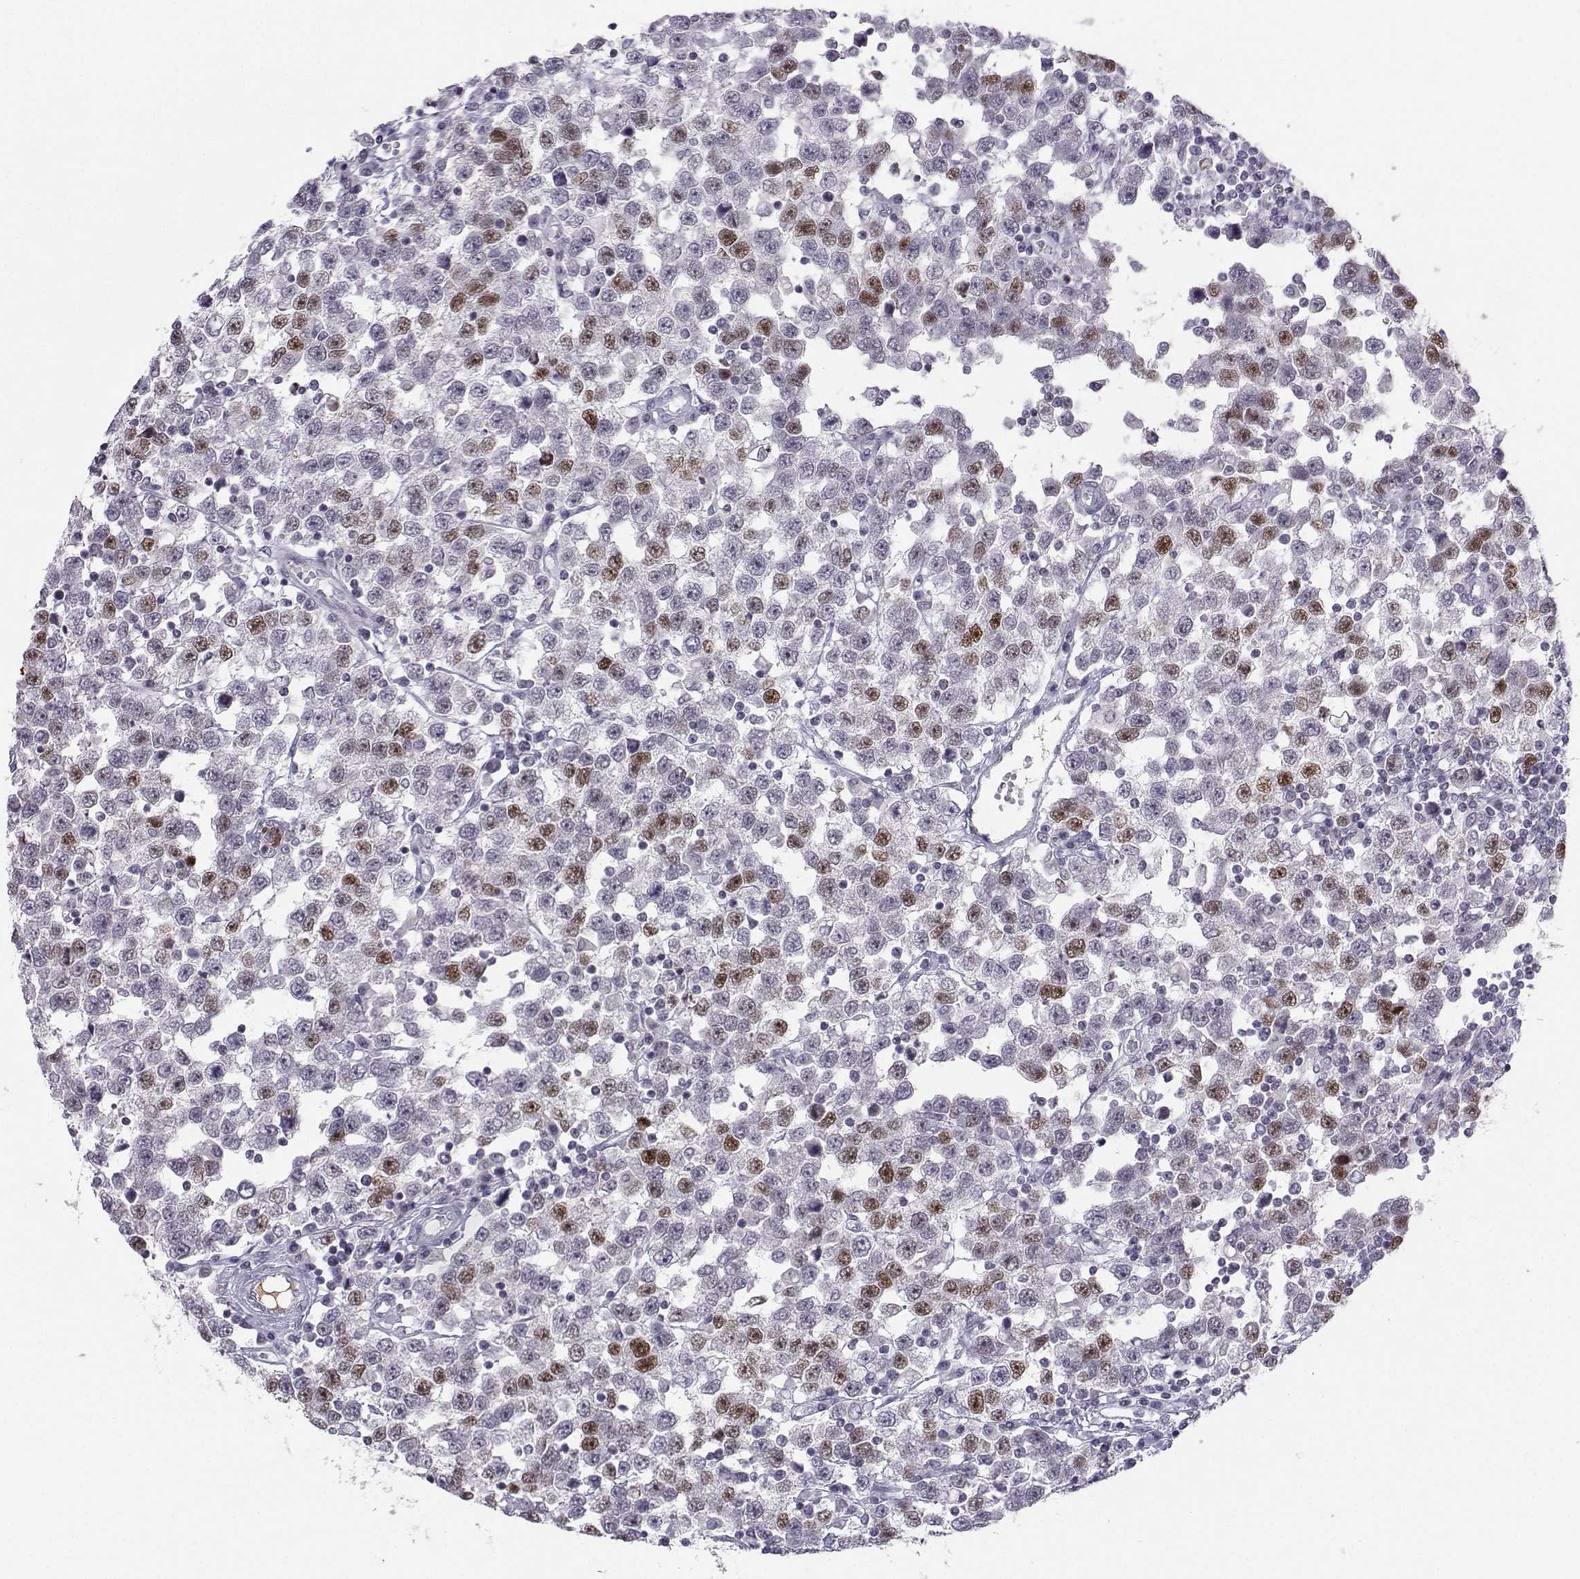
{"staining": {"intensity": "strong", "quantity": "<25%", "location": "nuclear"}, "tissue": "testis cancer", "cell_type": "Tumor cells", "image_type": "cancer", "snomed": [{"axis": "morphology", "description": "Seminoma, NOS"}, {"axis": "topography", "description": "Testis"}], "caption": "IHC of human testis cancer (seminoma) displays medium levels of strong nuclear expression in approximately <25% of tumor cells.", "gene": "LHX1", "patient": {"sex": "male", "age": 34}}